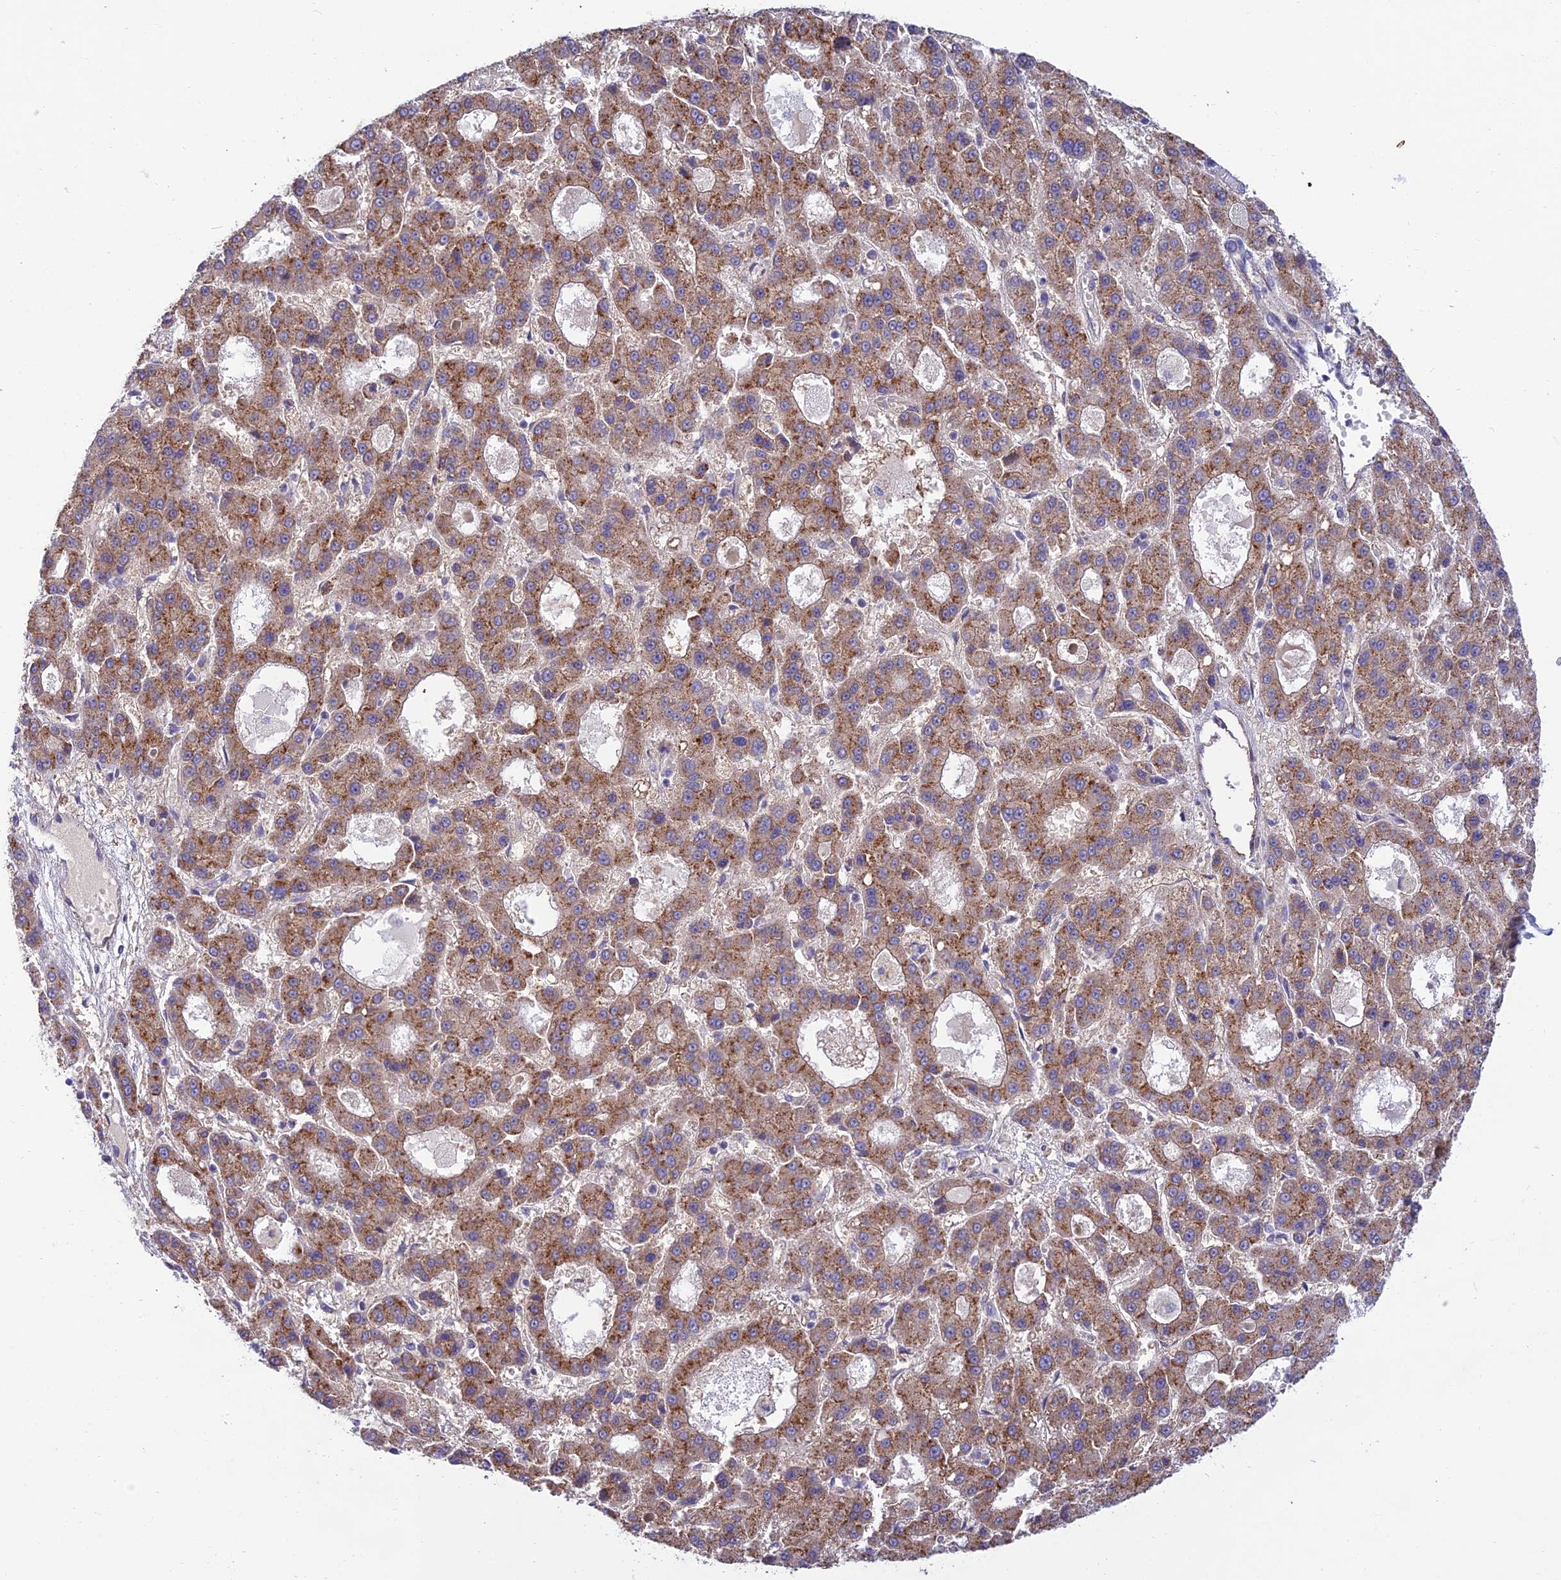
{"staining": {"intensity": "moderate", "quantity": ">75%", "location": "cytoplasmic/membranous"}, "tissue": "liver cancer", "cell_type": "Tumor cells", "image_type": "cancer", "snomed": [{"axis": "morphology", "description": "Carcinoma, Hepatocellular, NOS"}, {"axis": "topography", "description": "Liver"}], "caption": "Hepatocellular carcinoma (liver) was stained to show a protein in brown. There is medium levels of moderate cytoplasmic/membranous staining in approximately >75% of tumor cells.", "gene": "DUS2", "patient": {"sex": "male", "age": 70}}